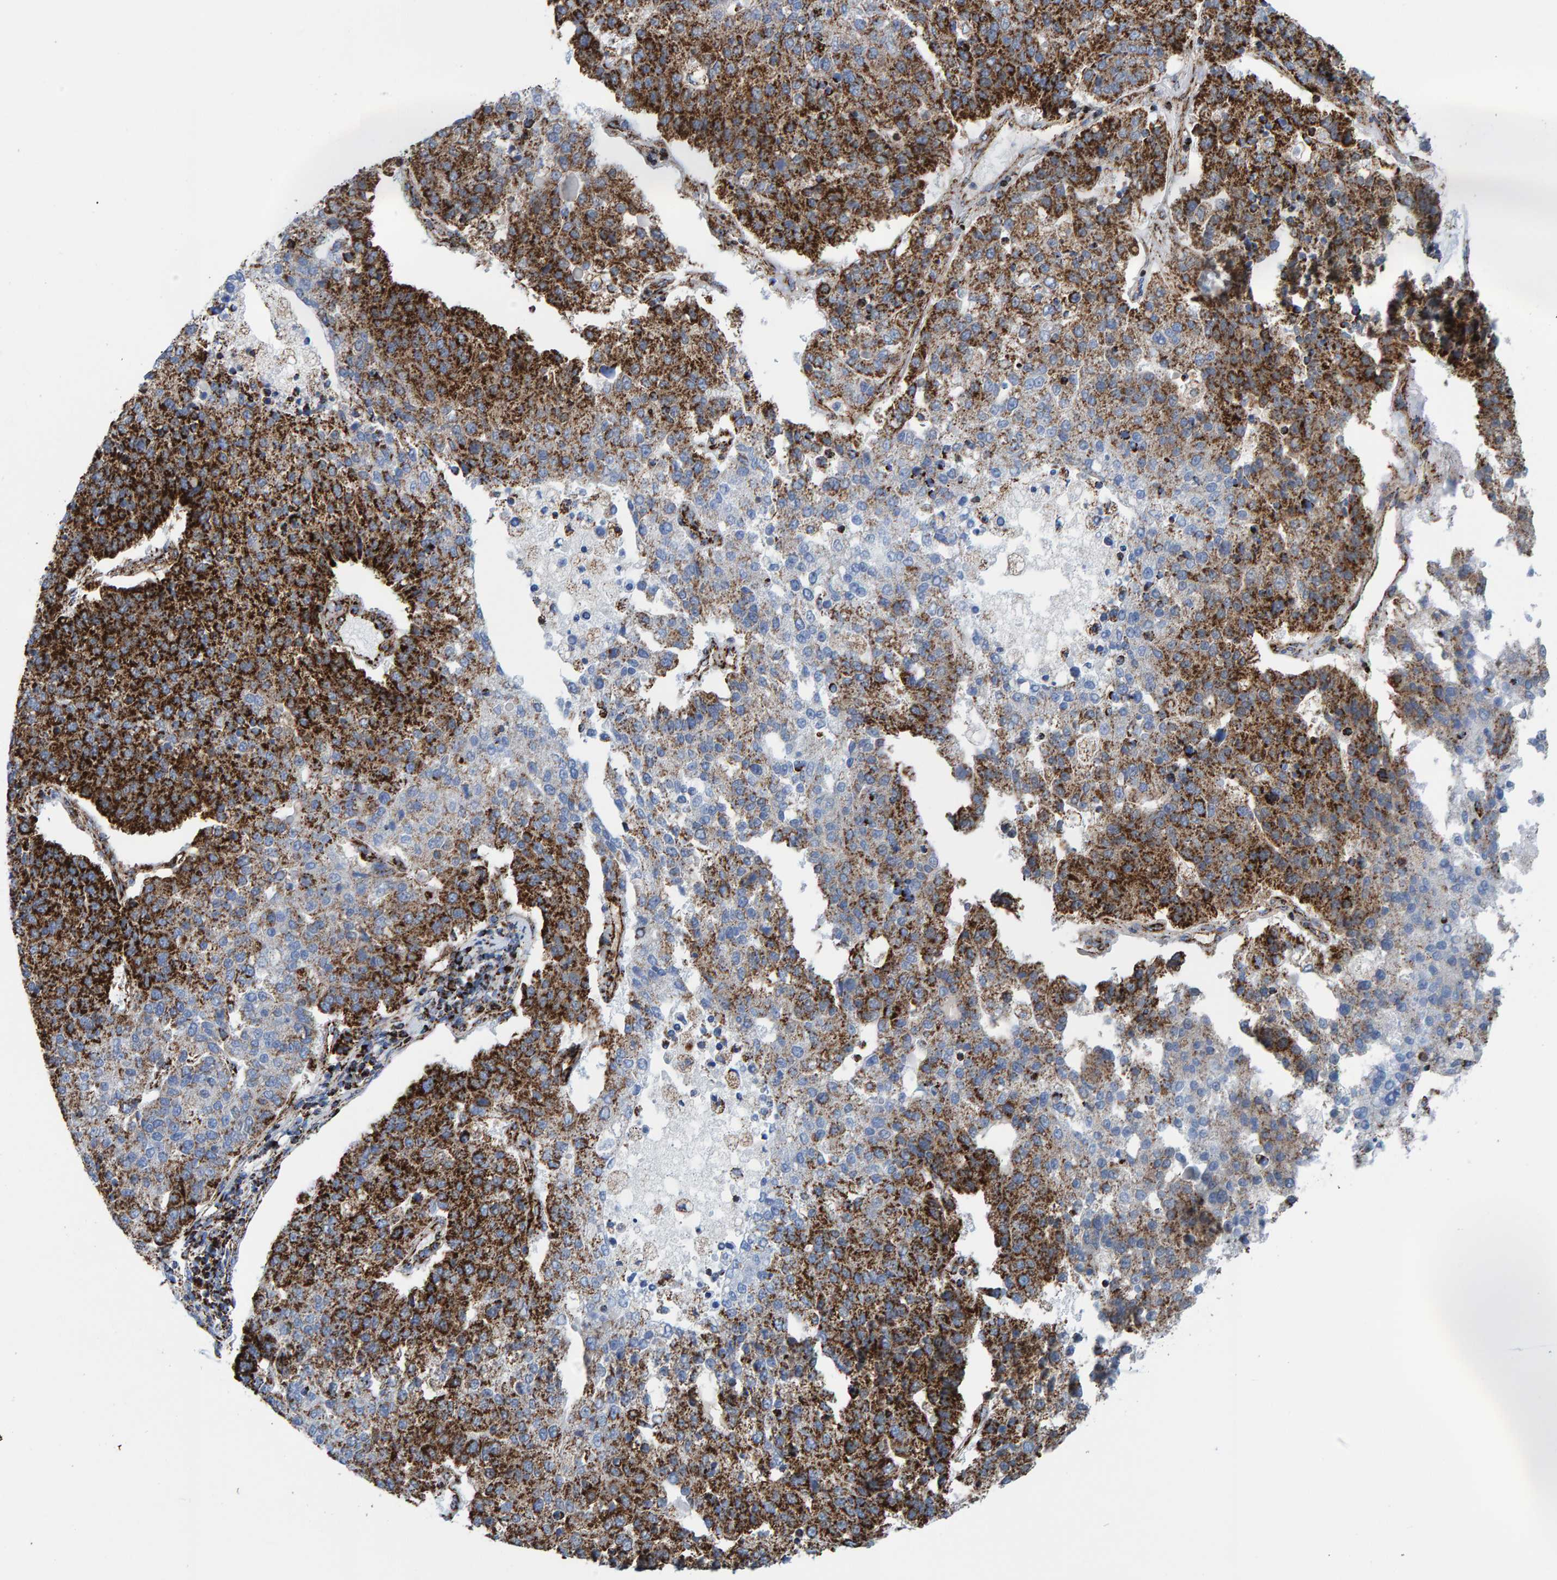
{"staining": {"intensity": "strong", "quantity": "25%-75%", "location": "cytoplasmic/membranous"}, "tissue": "pancreatic cancer", "cell_type": "Tumor cells", "image_type": "cancer", "snomed": [{"axis": "morphology", "description": "Adenocarcinoma, NOS"}, {"axis": "topography", "description": "Pancreas"}], "caption": "A brown stain labels strong cytoplasmic/membranous staining of a protein in pancreatic cancer (adenocarcinoma) tumor cells.", "gene": "ENSG00000262660", "patient": {"sex": "female", "age": 61}}